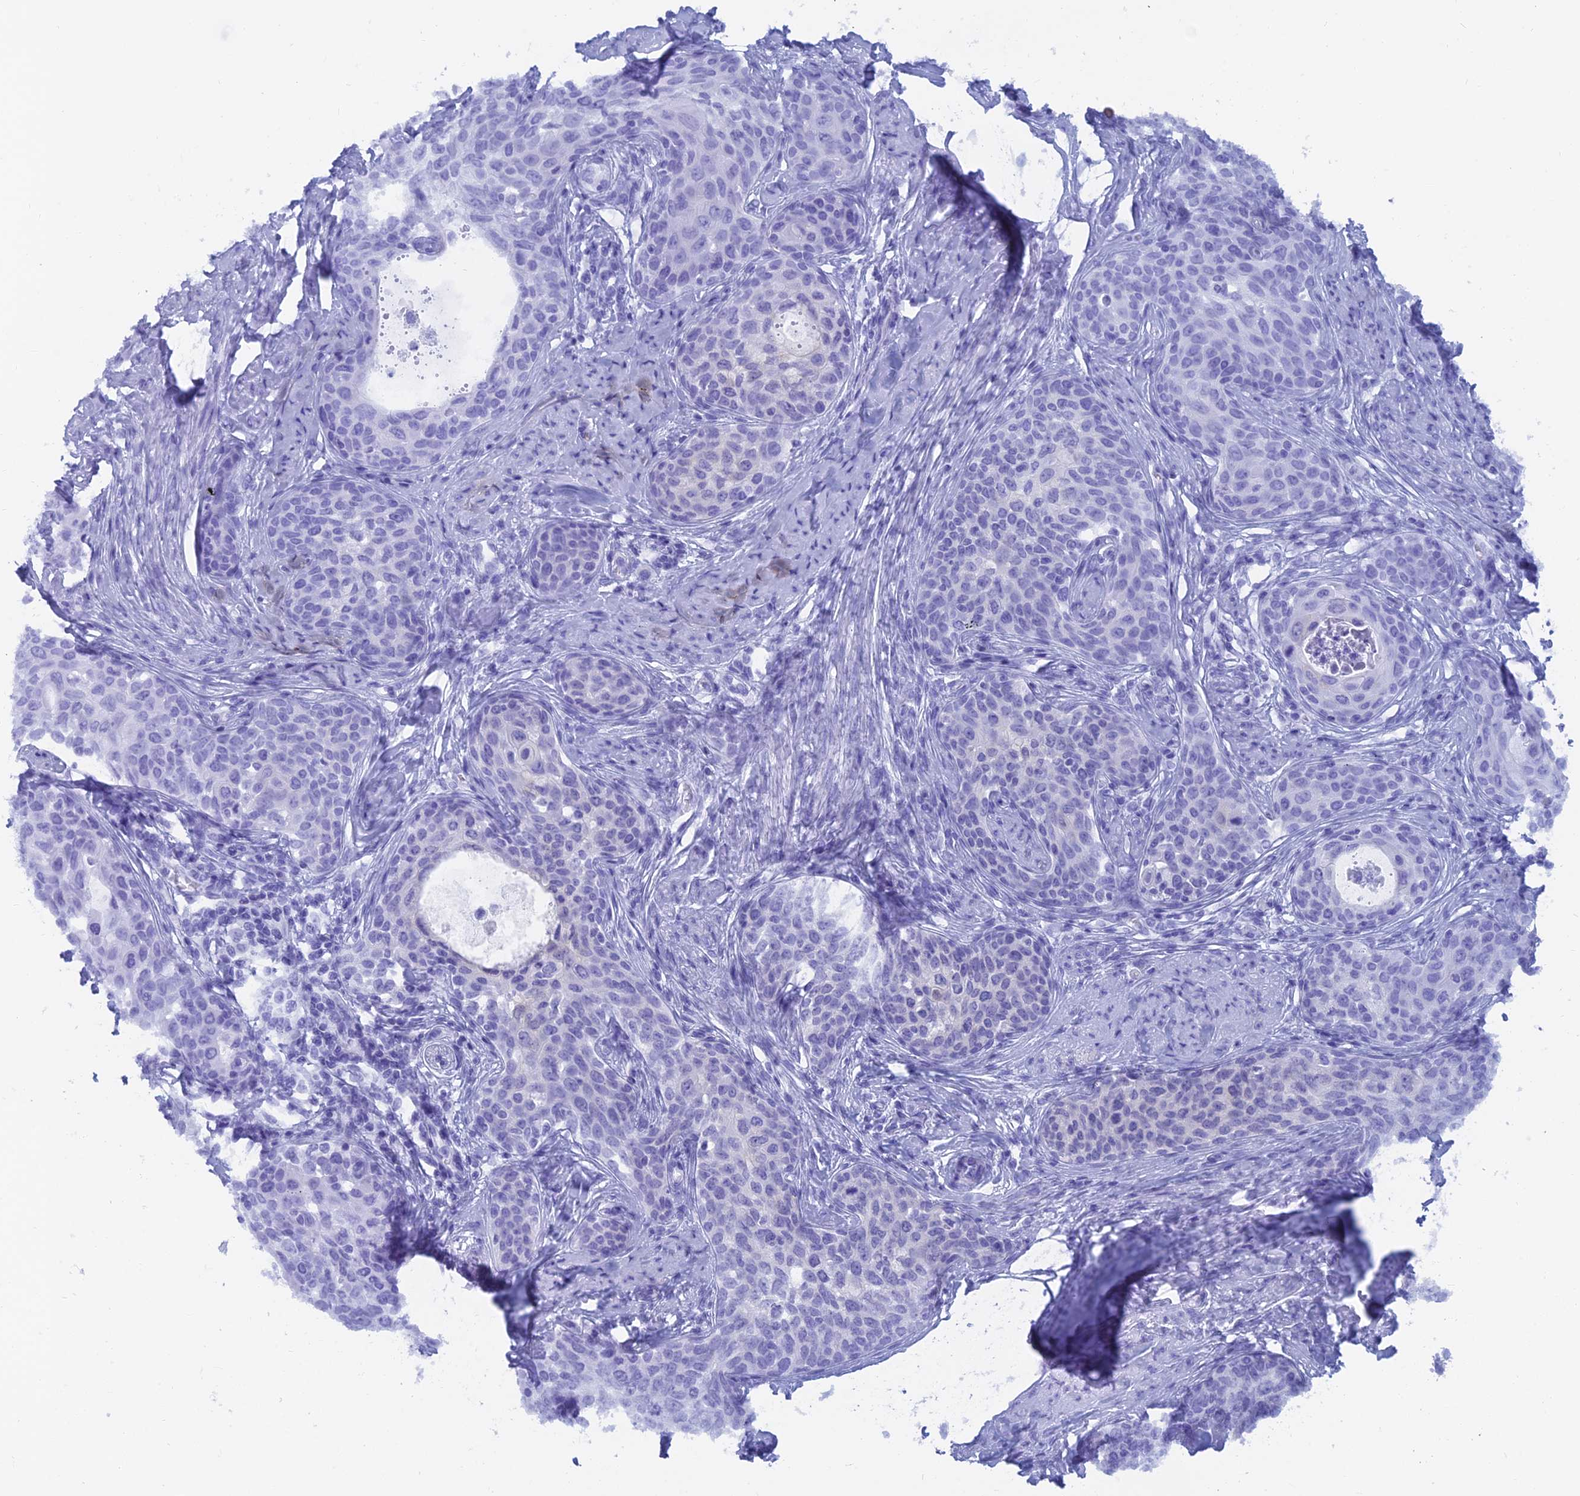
{"staining": {"intensity": "negative", "quantity": "none", "location": "none"}, "tissue": "cervical cancer", "cell_type": "Tumor cells", "image_type": "cancer", "snomed": [{"axis": "morphology", "description": "Squamous cell carcinoma, NOS"}, {"axis": "morphology", "description": "Adenocarcinoma, NOS"}, {"axis": "topography", "description": "Cervix"}], "caption": "The immunohistochemistry image has no significant staining in tumor cells of cervical cancer tissue.", "gene": "CAPS", "patient": {"sex": "female", "age": 52}}